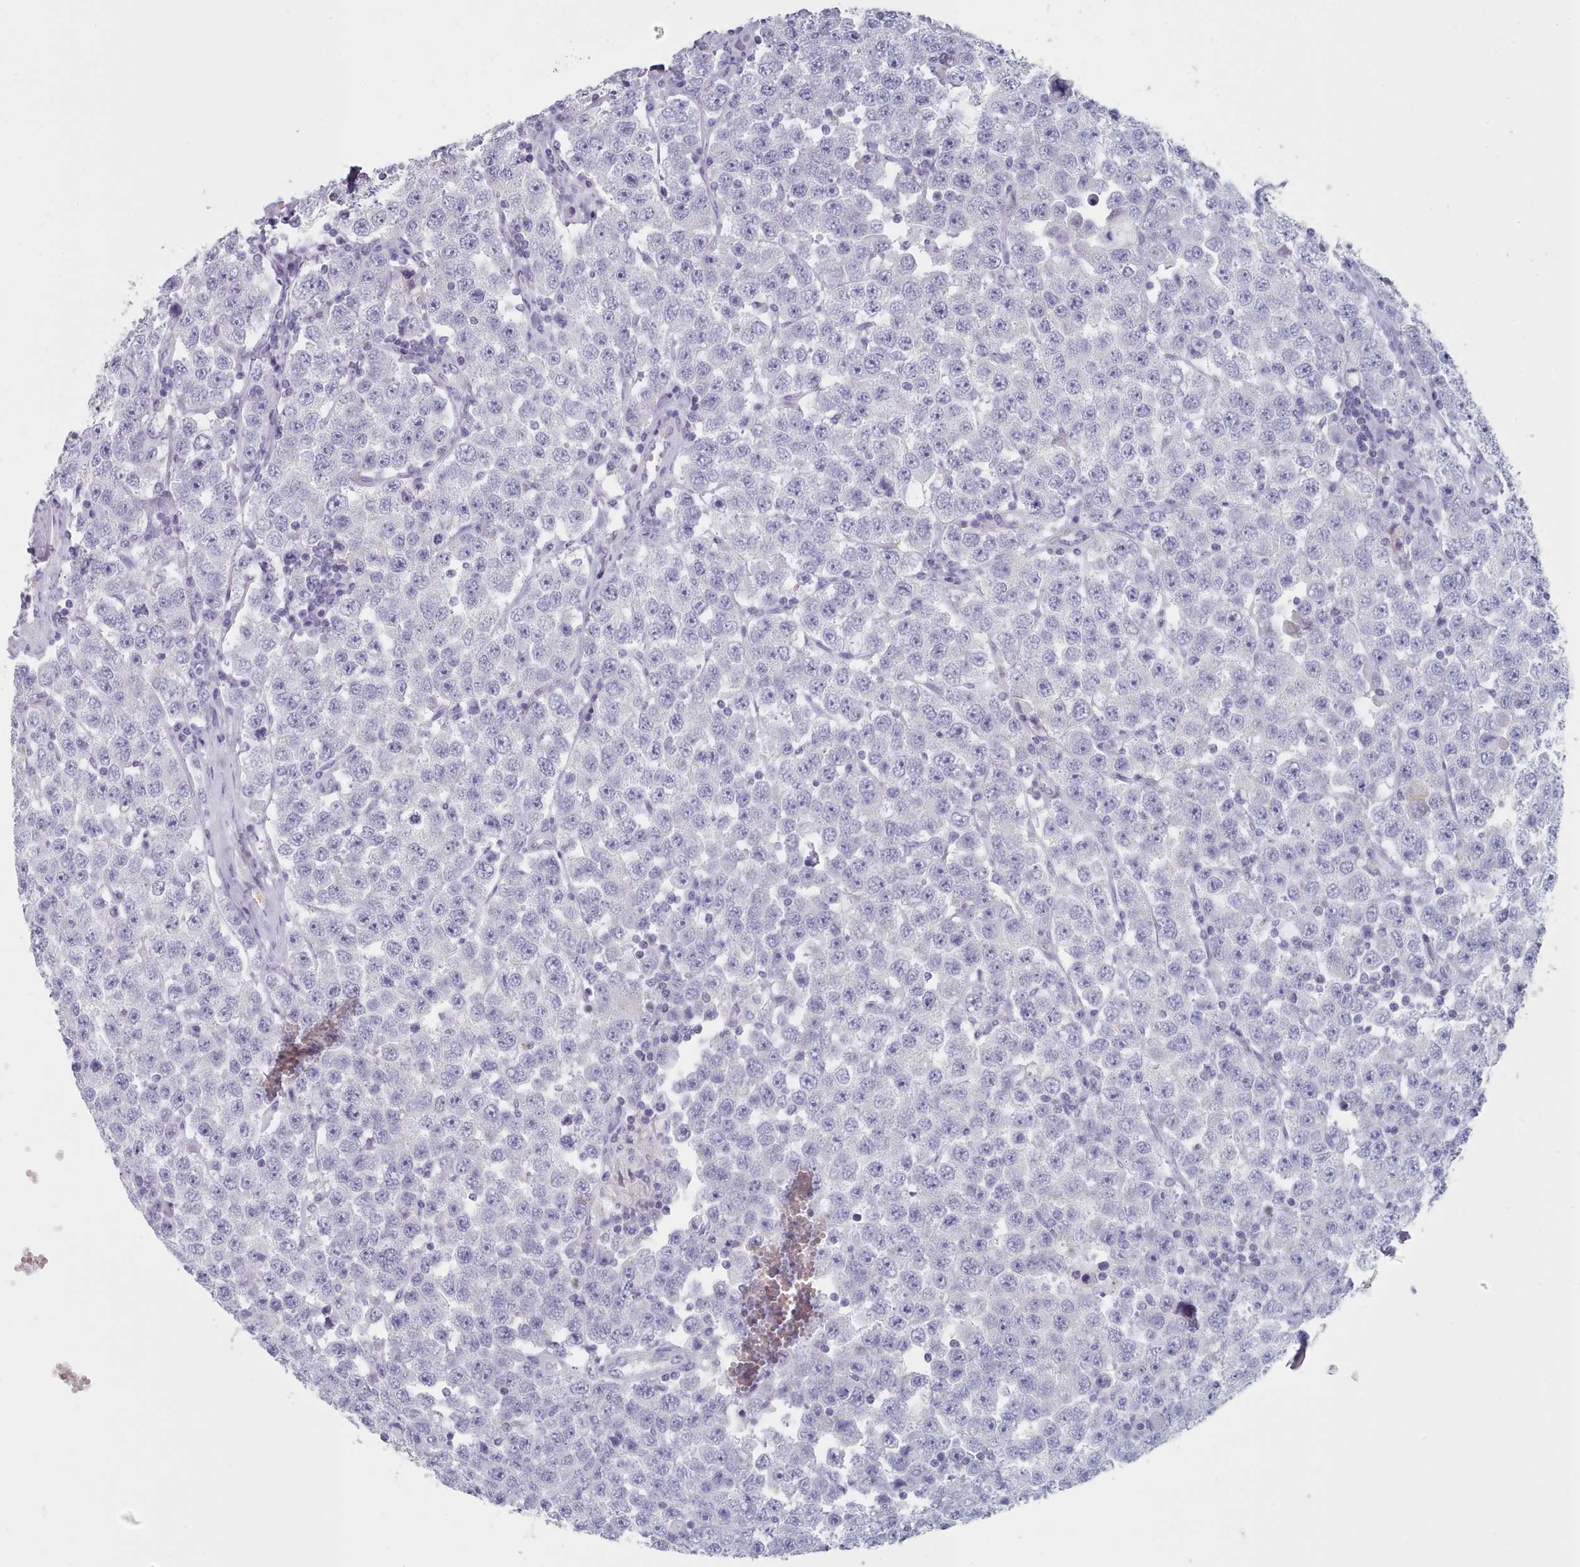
{"staining": {"intensity": "negative", "quantity": "none", "location": "none"}, "tissue": "testis cancer", "cell_type": "Tumor cells", "image_type": "cancer", "snomed": [{"axis": "morphology", "description": "Seminoma, NOS"}, {"axis": "topography", "description": "Testis"}], "caption": "DAB (3,3'-diaminobenzidine) immunohistochemical staining of human testis cancer (seminoma) exhibits no significant expression in tumor cells.", "gene": "FAM170B", "patient": {"sex": "male", "age": 28}}